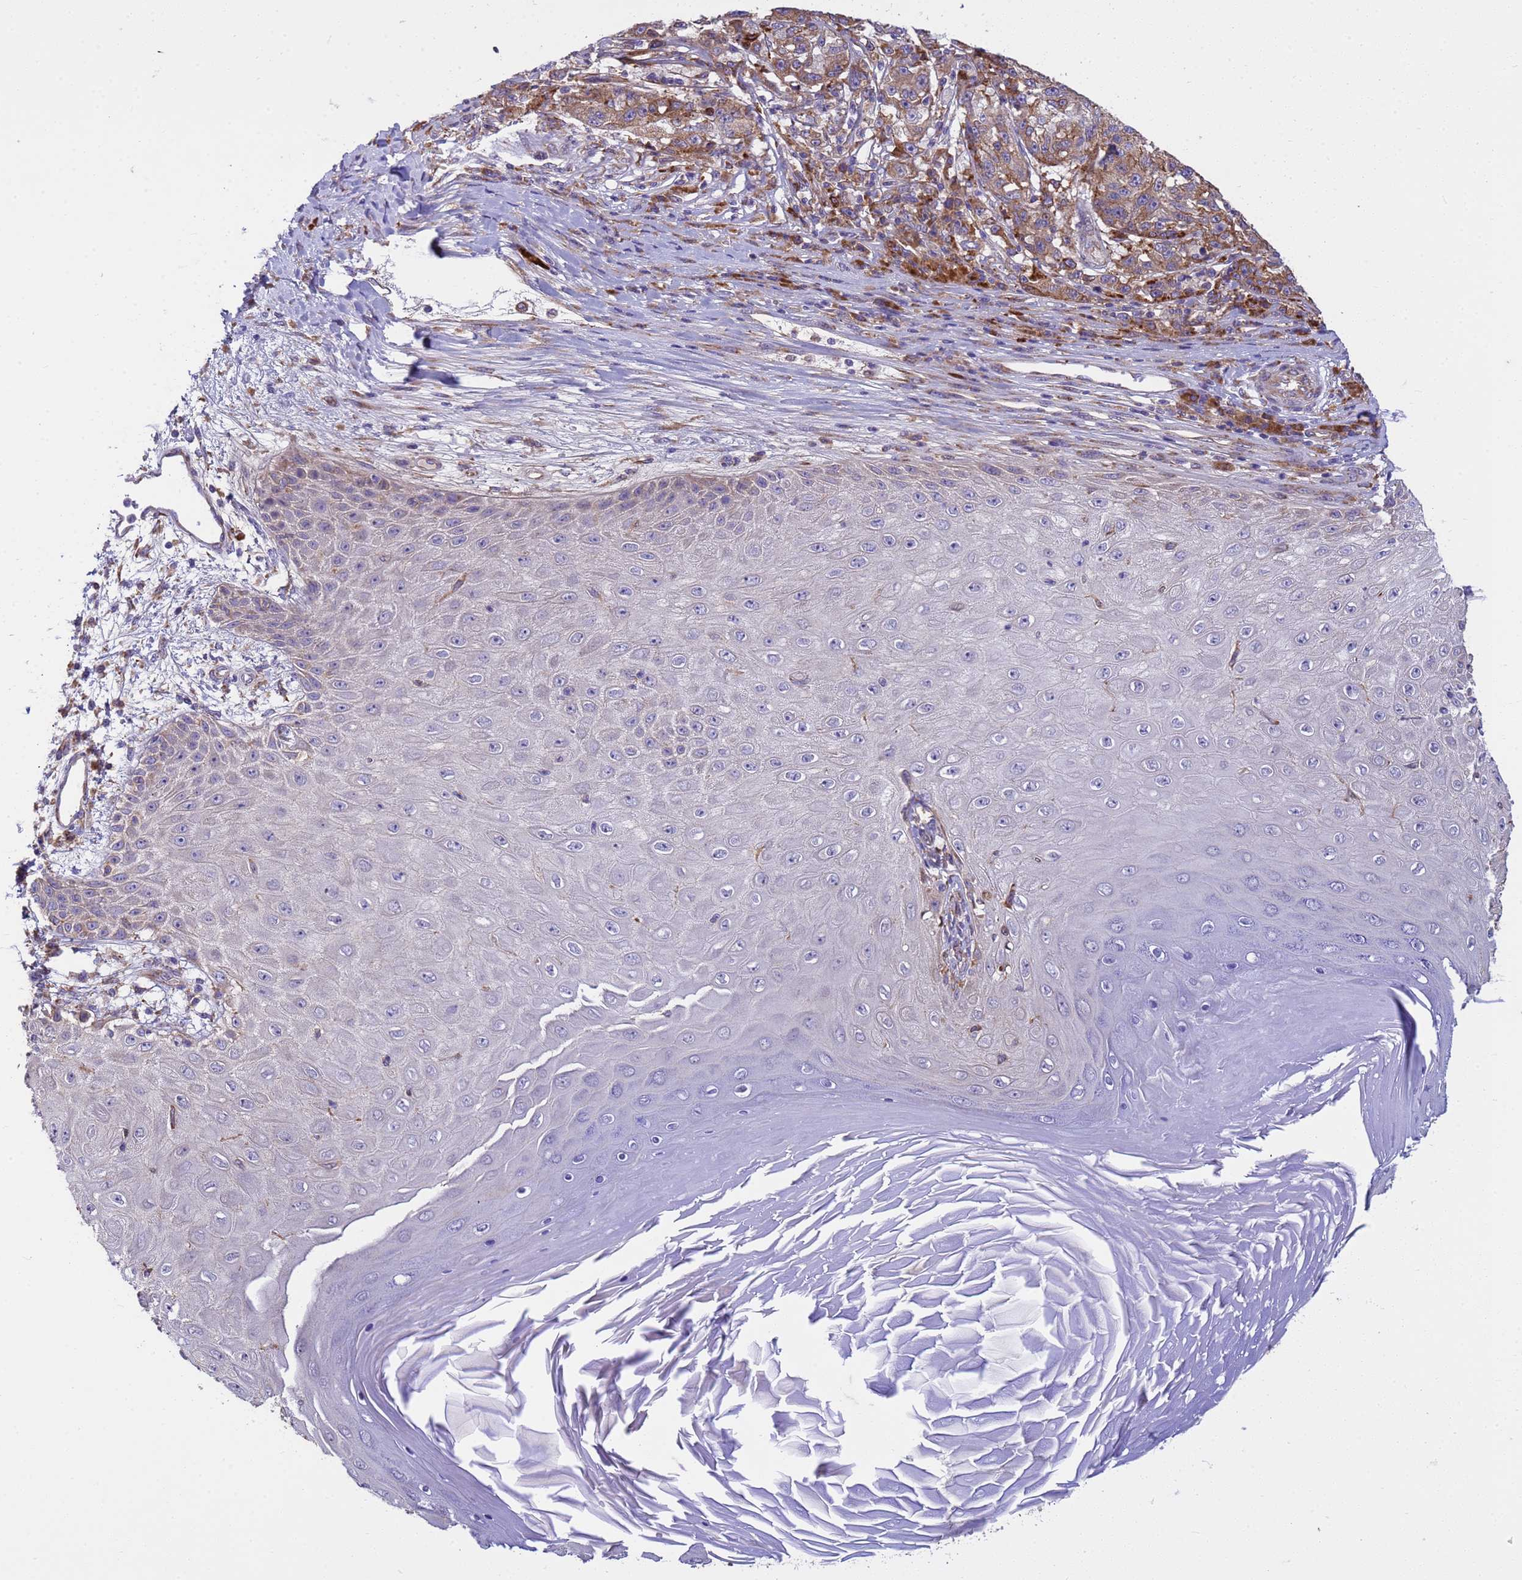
{"staining": {"intensity": "moderate", "quantity": ">75%", "location": "cytoplasmic/membranous"}, "tissue": "melanoma", "cell_type": "Tumor cells", "image_type": "cancer", "snomed": [{"axis": "morphology", "description": "Malignant melanoma, NOS"}, {"axis": "topography", "description": "Skin"}], "caption": "Malignant melanoma stained with a protein marker demonstrates moderate staining in tumor cells.", "gene": "THAP5", "patient": {"sex": "male", "age": 53}}